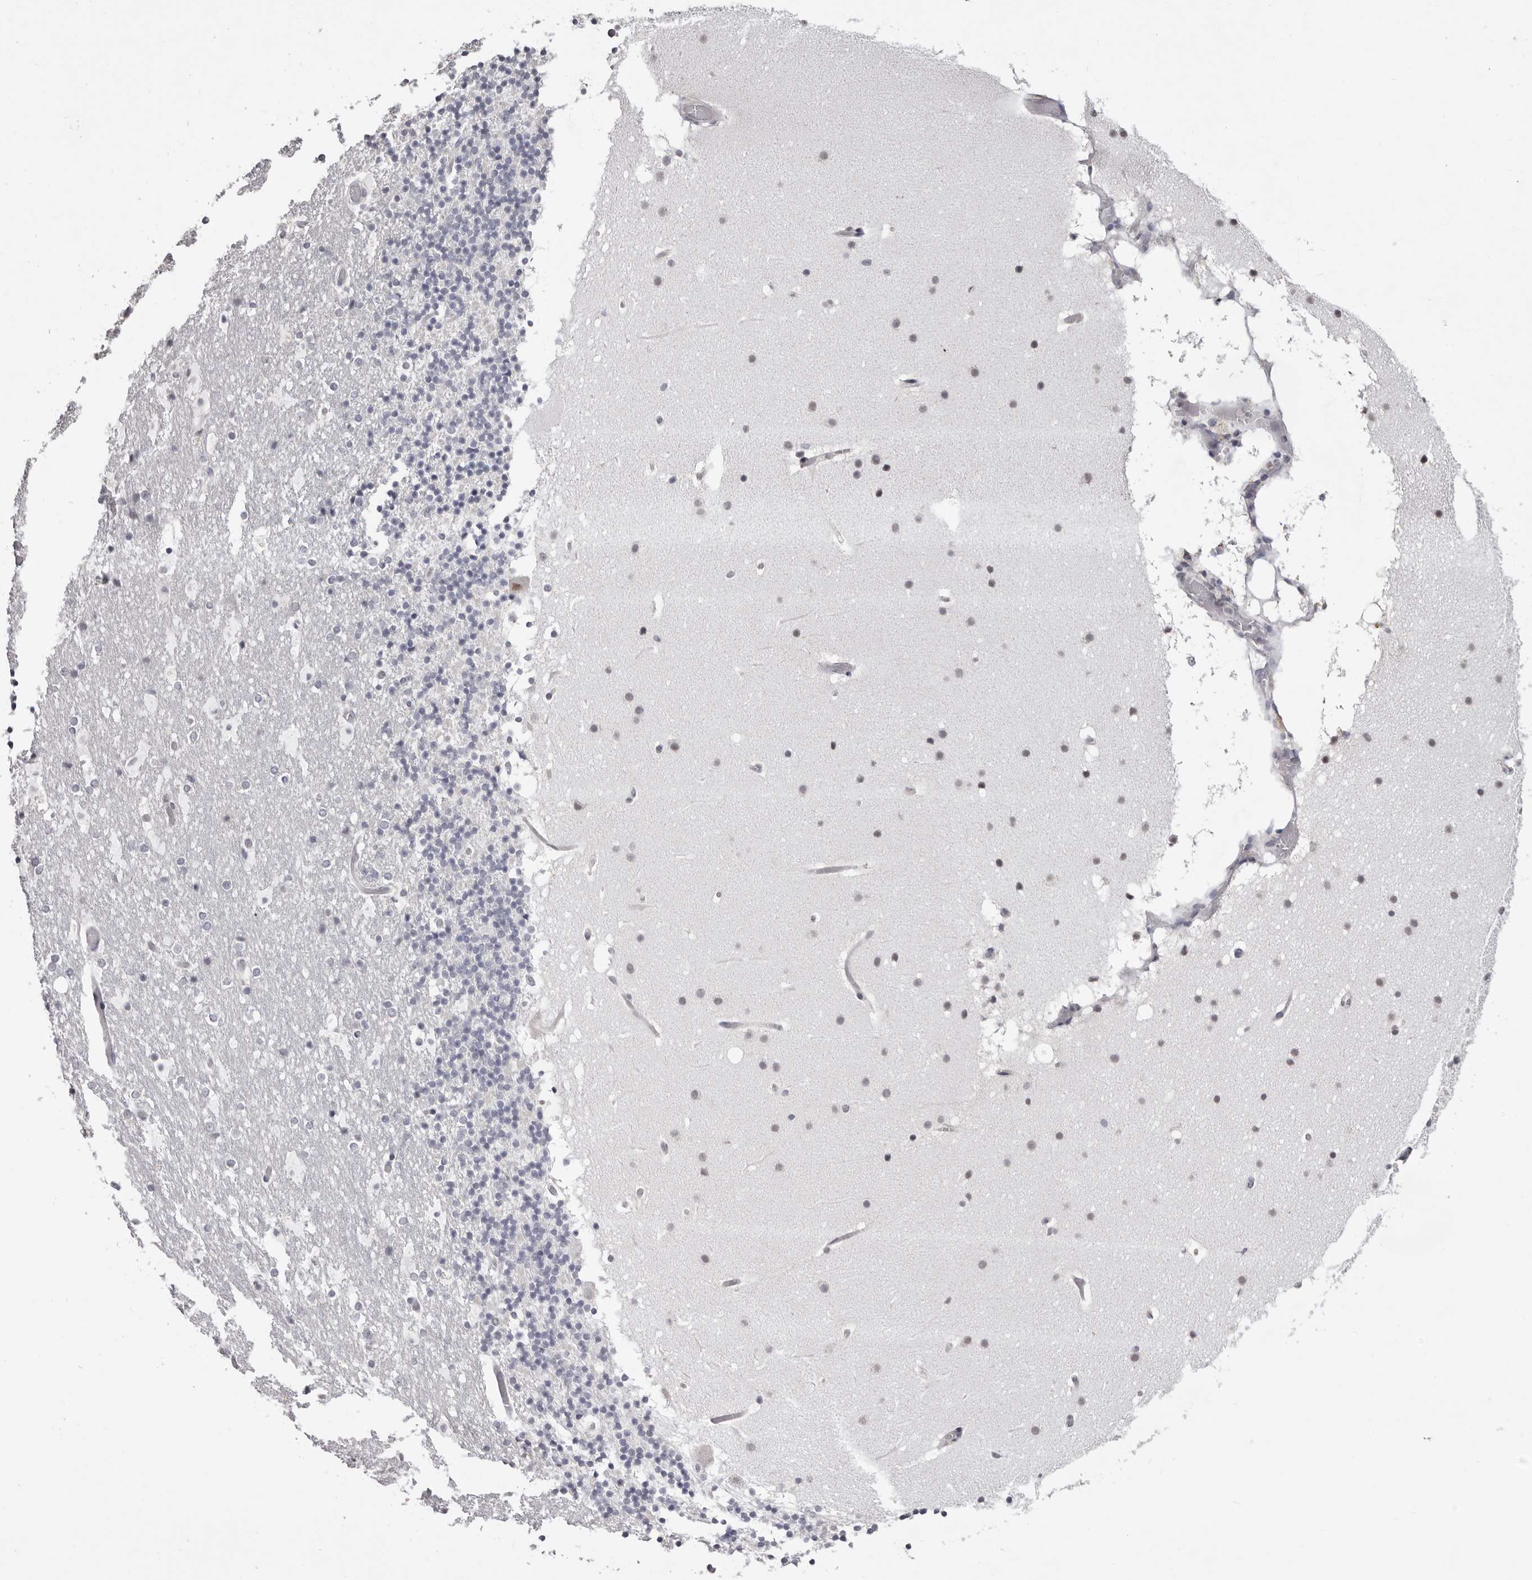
{"staining": {"intensity": "negative", "quantity": "none", "location": "none"}, "tissue": "cerebellum", "cell_type": "Cells in granular layer", "image_type": "normal", "snomed": [{"axis": "morphology", "description": "Normal tissue, NOS"}, {"axis": "topography", "description": "Cerebellum"}], "caption": "An image of human cerebellum is negative for staining in cells in granular layer. Brightfield microscopy of immunohistochemistry (IHC) stained with DAB (brown) and hematoxylin (blue), captured at high magnification.", "gene": "PCDHB6", "patient": {"sex": "male", "age": 57}}